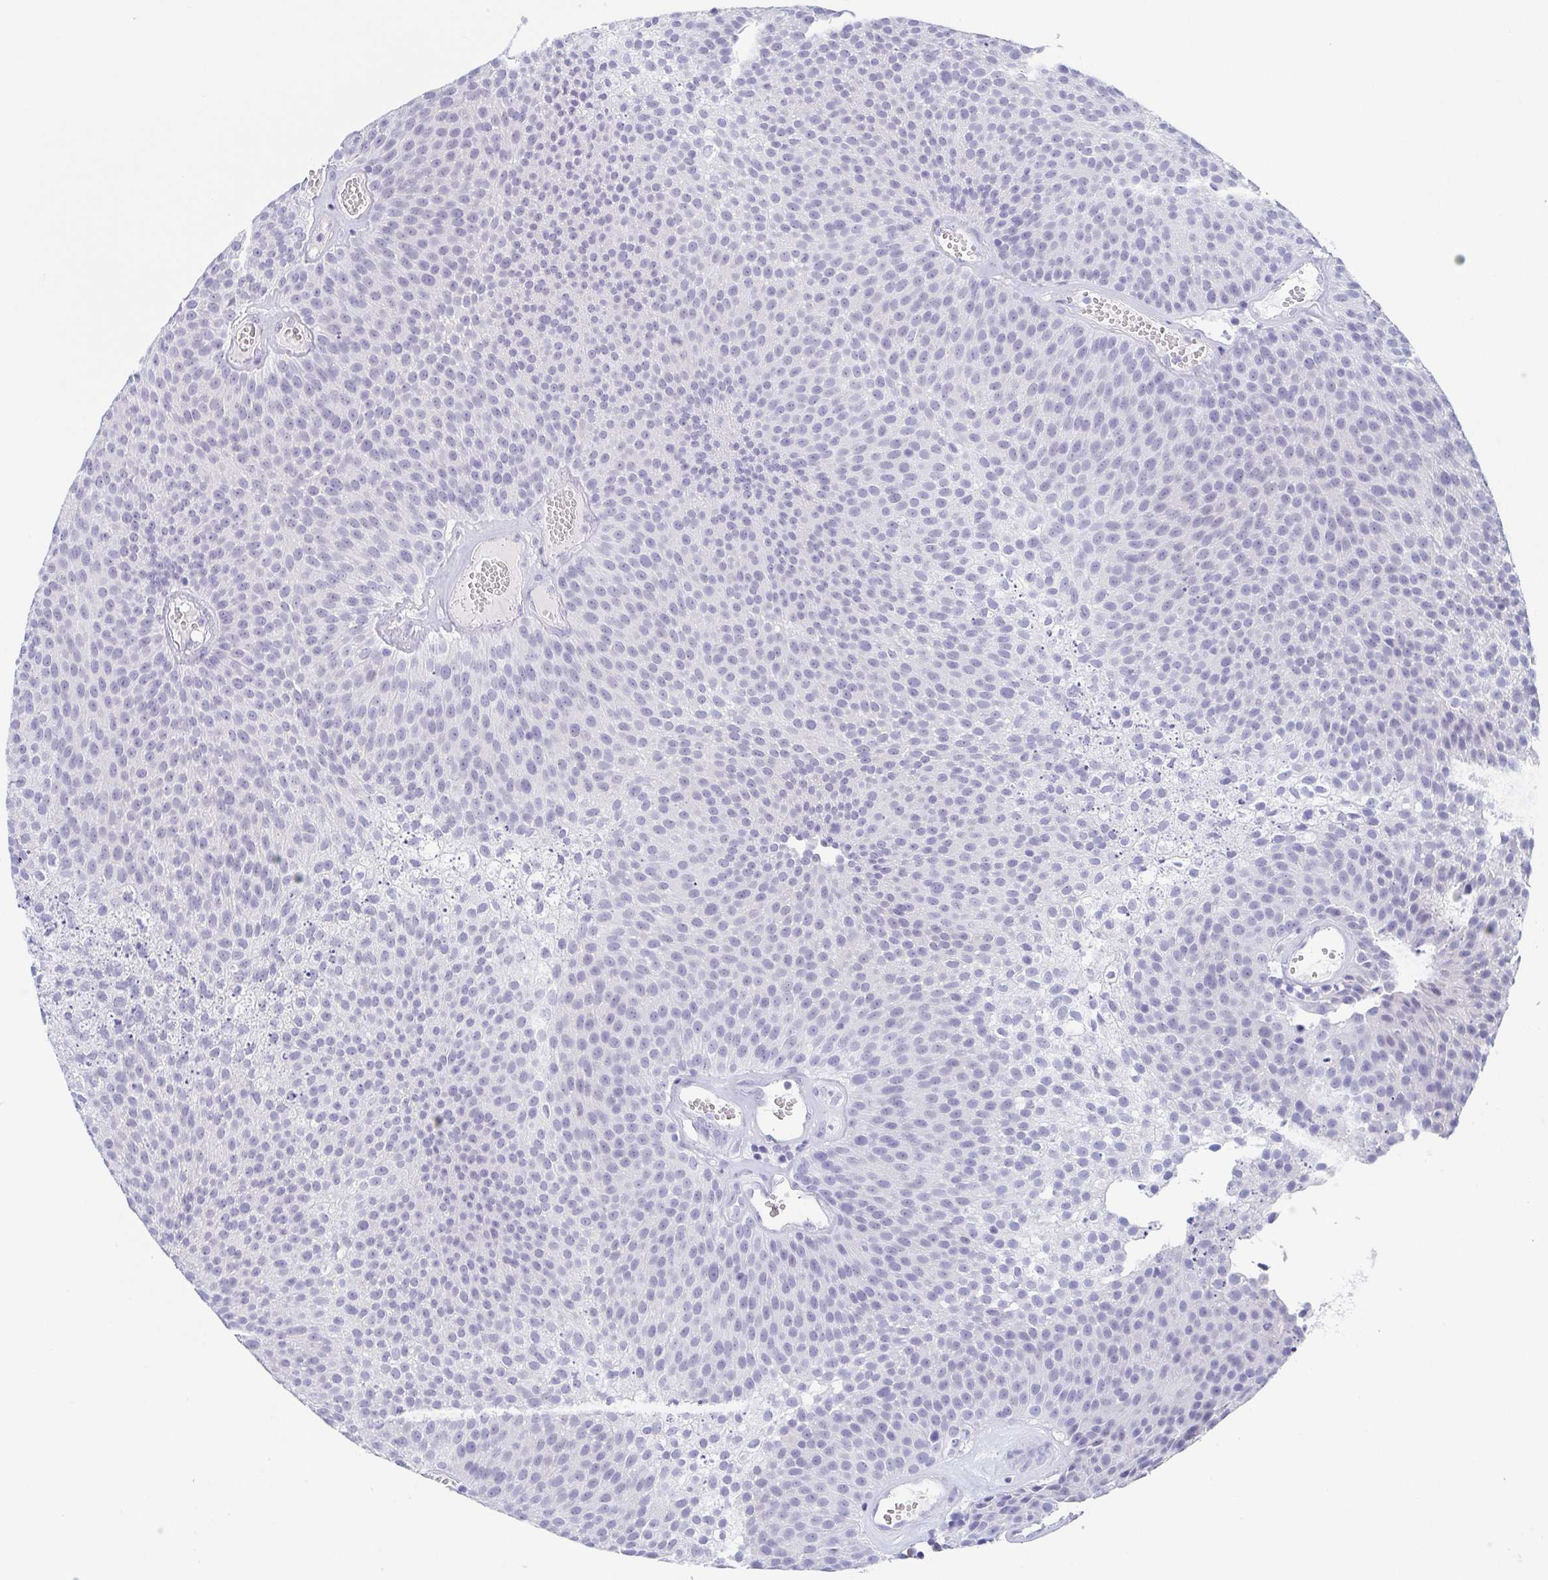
{"staining": {"intensity": "negative", "quantity": "none", "location": "none"}, "tissue": "urothelial cancer", "cell_type": "Tumor cells", "image_type": "cancer", "snomed": [{"axis": "morphology", "description": "Urothelial carcinoma, Low grade"}, {"axis": "topography", "description": "Urinary bladder"}], "caption": "Urothelial cancer was stained to show a protein in brown. There is no significant positivity in tumor cells.", "gene": "REG4", "patient": {"sex": "female", "age": 79}}